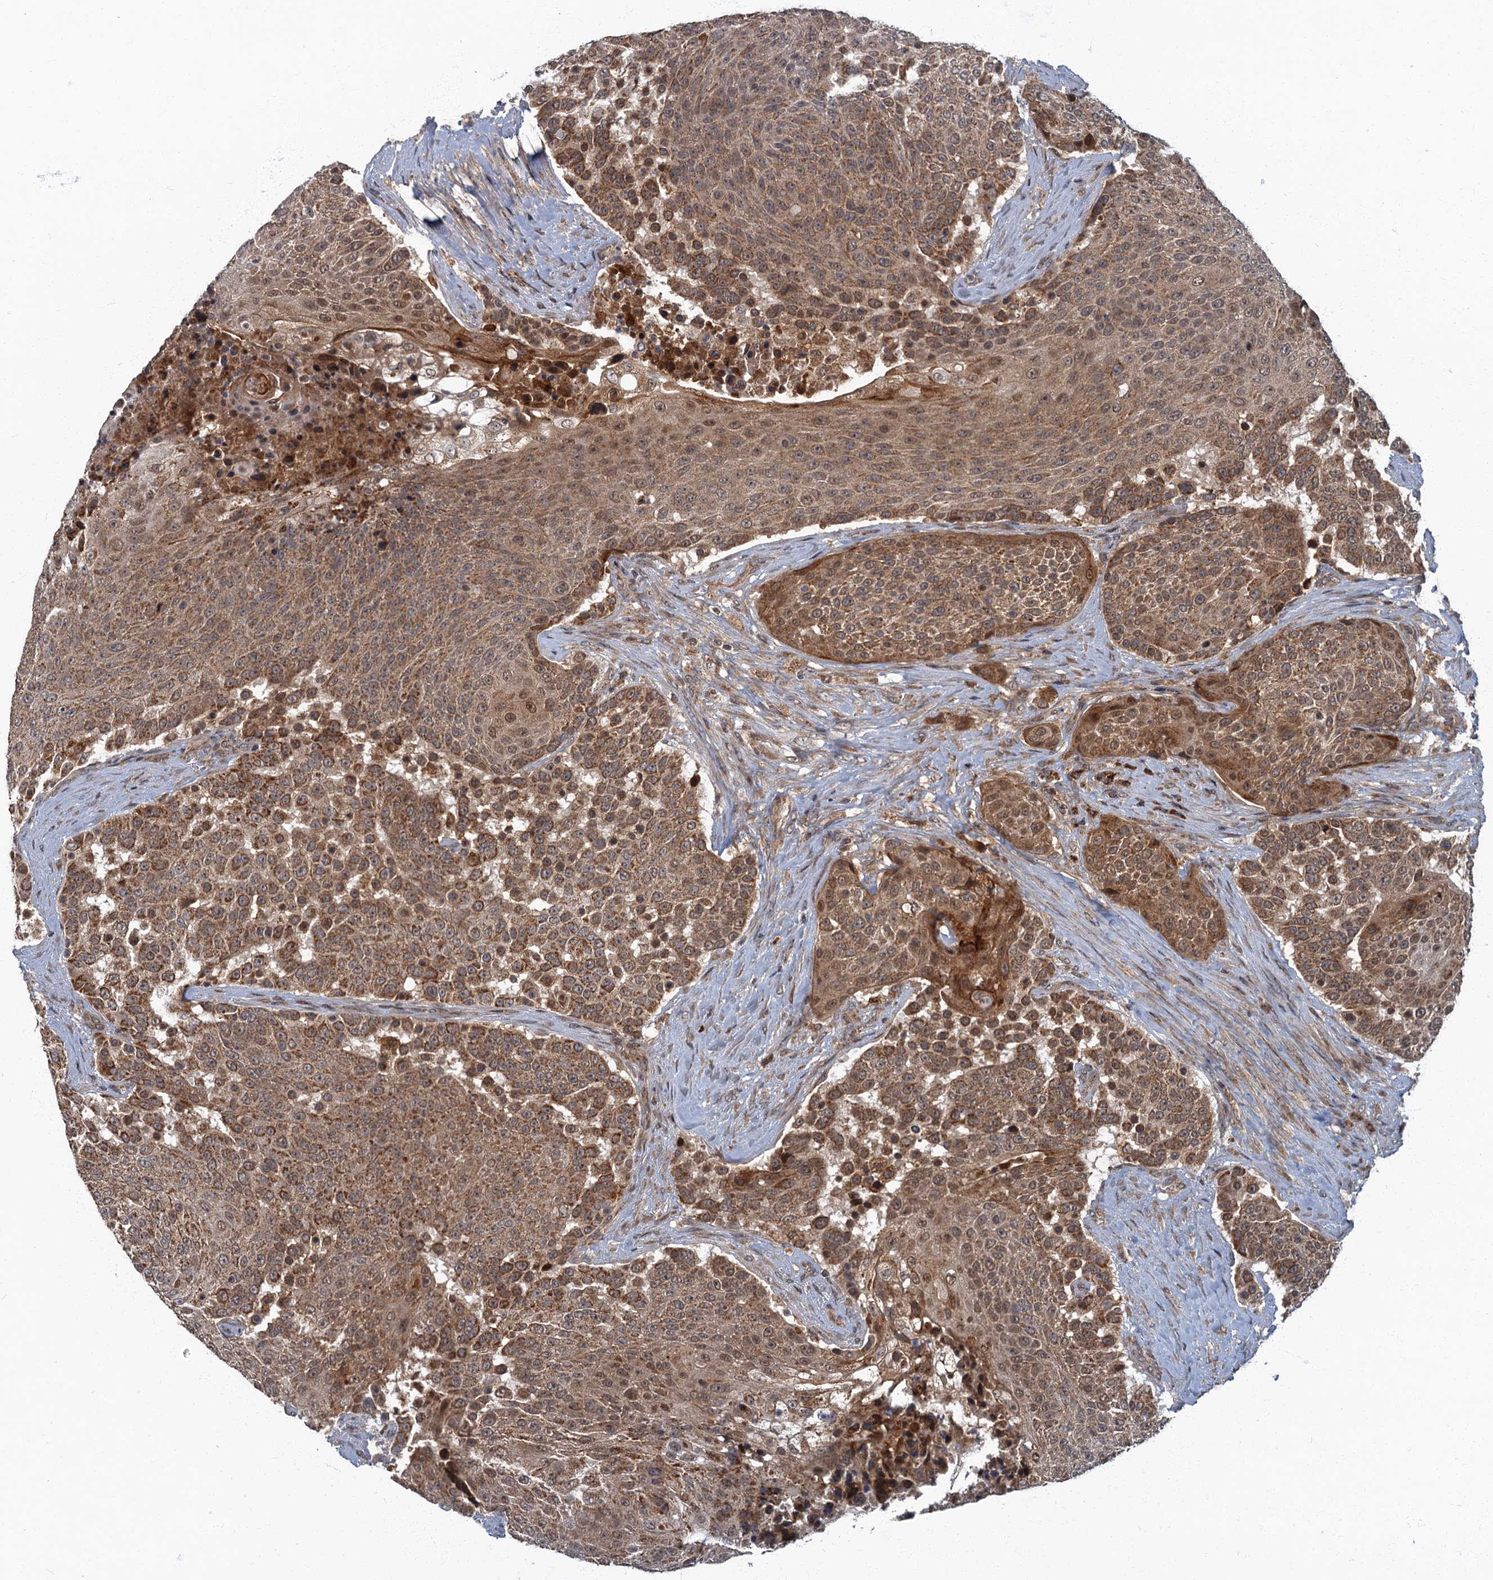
{"staining": {"intensity": "moderate", "quantity": ">75%", "location": "cytoplasmic/membranous"}, "tissue": "urothelial cancer", "cell_type": "Tumor cells", "image_type": "cancer", "snomed": [{"axis": "morphology", "description": "Urothelial carcinoma, High grade"}, {"axis": "topography", "description": "Urinary bladder"}], "caption": "This is a photomicrograph of immunohistochemistry (IHC) staining of urothelial carcinoma (high-grade), which shows moderate positivity in the cytoplasmic/membranous of tumor cells.", "gene": "SLC11A2", "patient": {"sex": "female", "age": 63}}